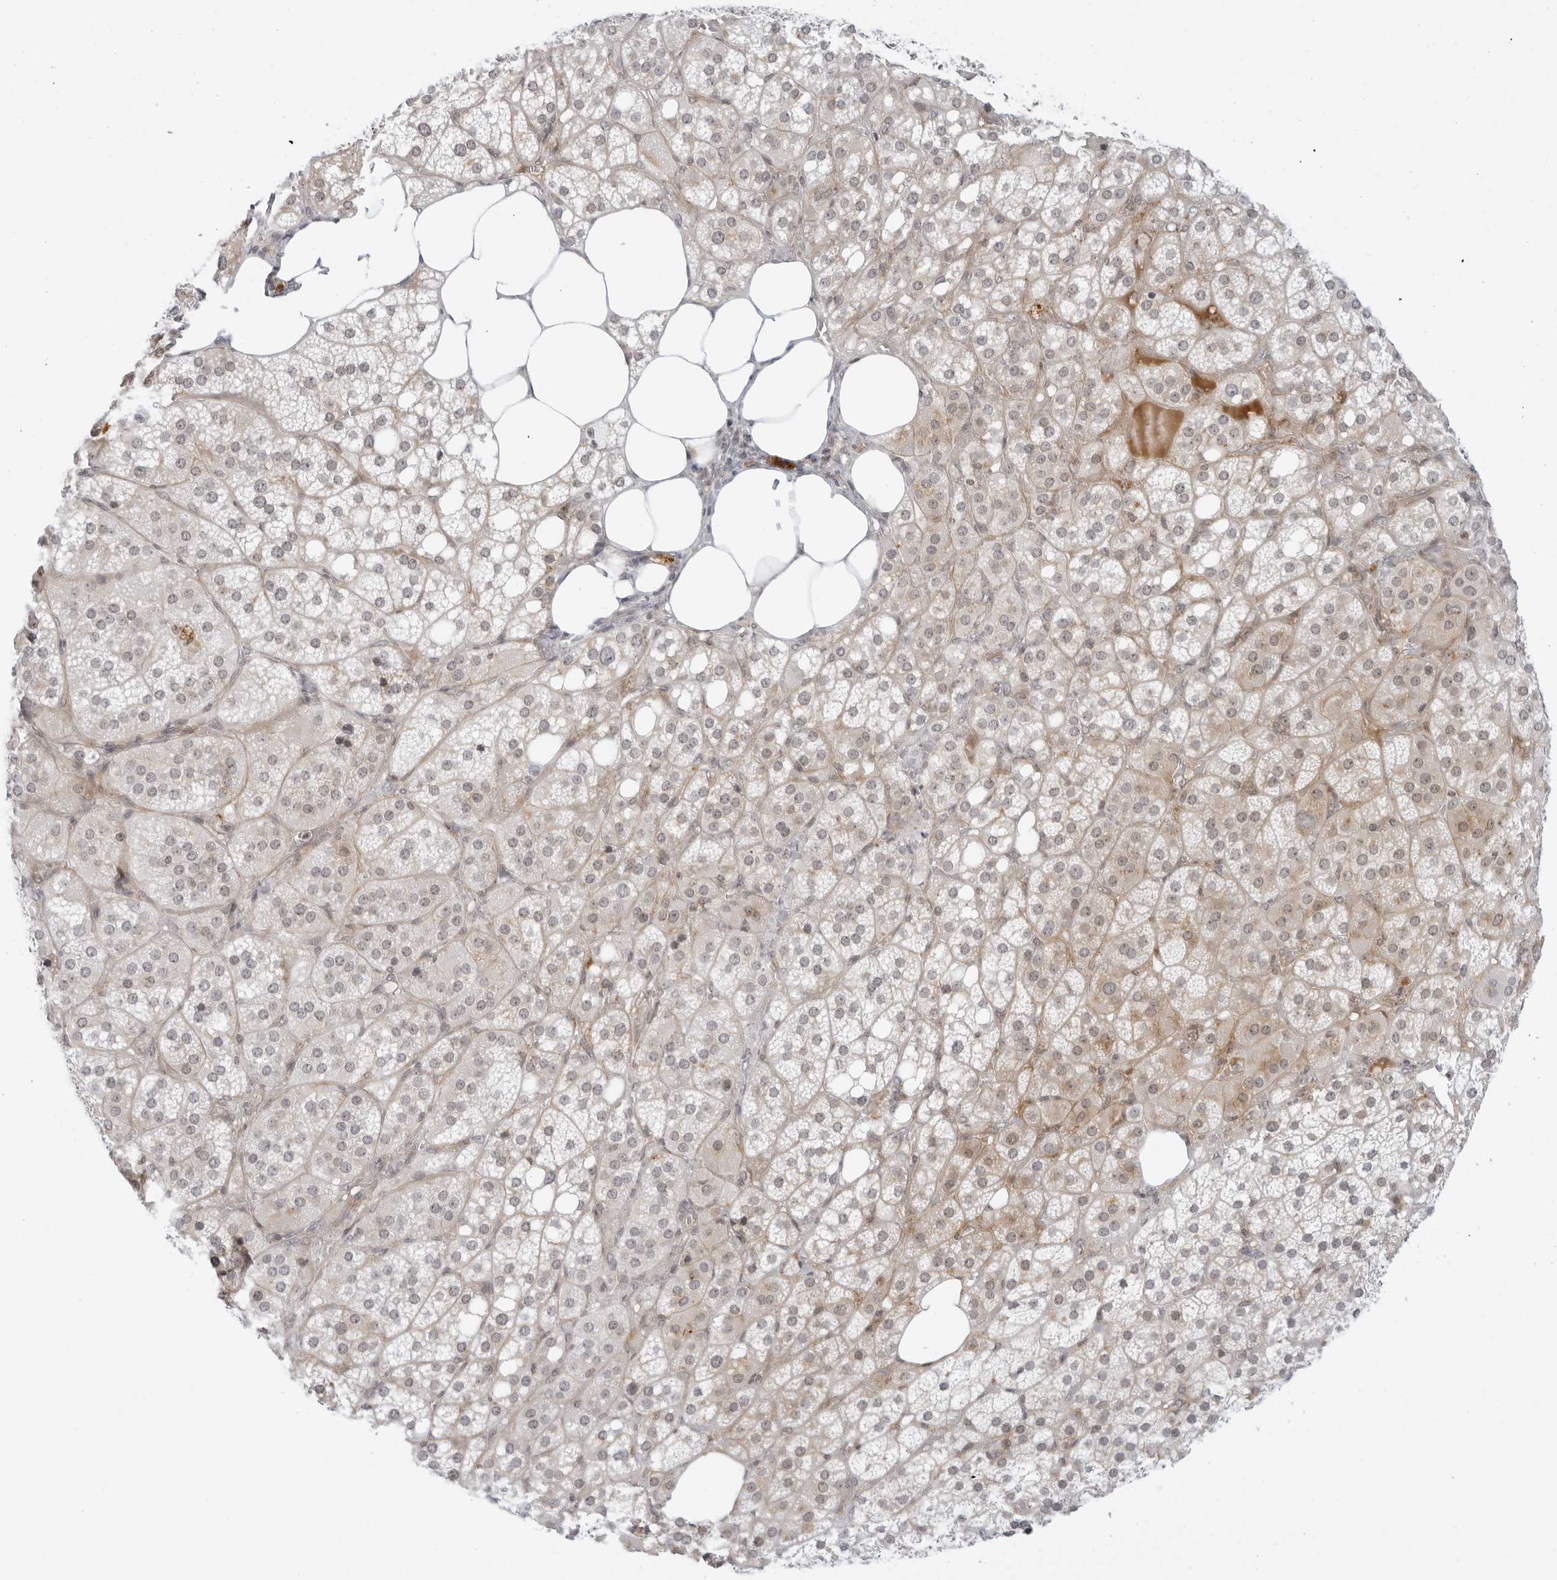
{"staining": {"intensity": "moderate", "quantity": "25%-75%", "location": "nuclear"}, "tissue": "adrenal gland", "cell_type": "Glandular cells", "image_type": "normal", "snomed": [{"axis": "morphology", "description": "Normal tissue, NOS"}, {"axis": "topography", "description": "Adrenal gland"}], "caption": "Immunohistochemistry (IHC) of unremarkable adrenal gland shows medium levels of moderate nuclear staining in approximately 25%-75% of glandular cells.", "gene": "SUGCT", "patient": {"sex": "female", "age": 59}}